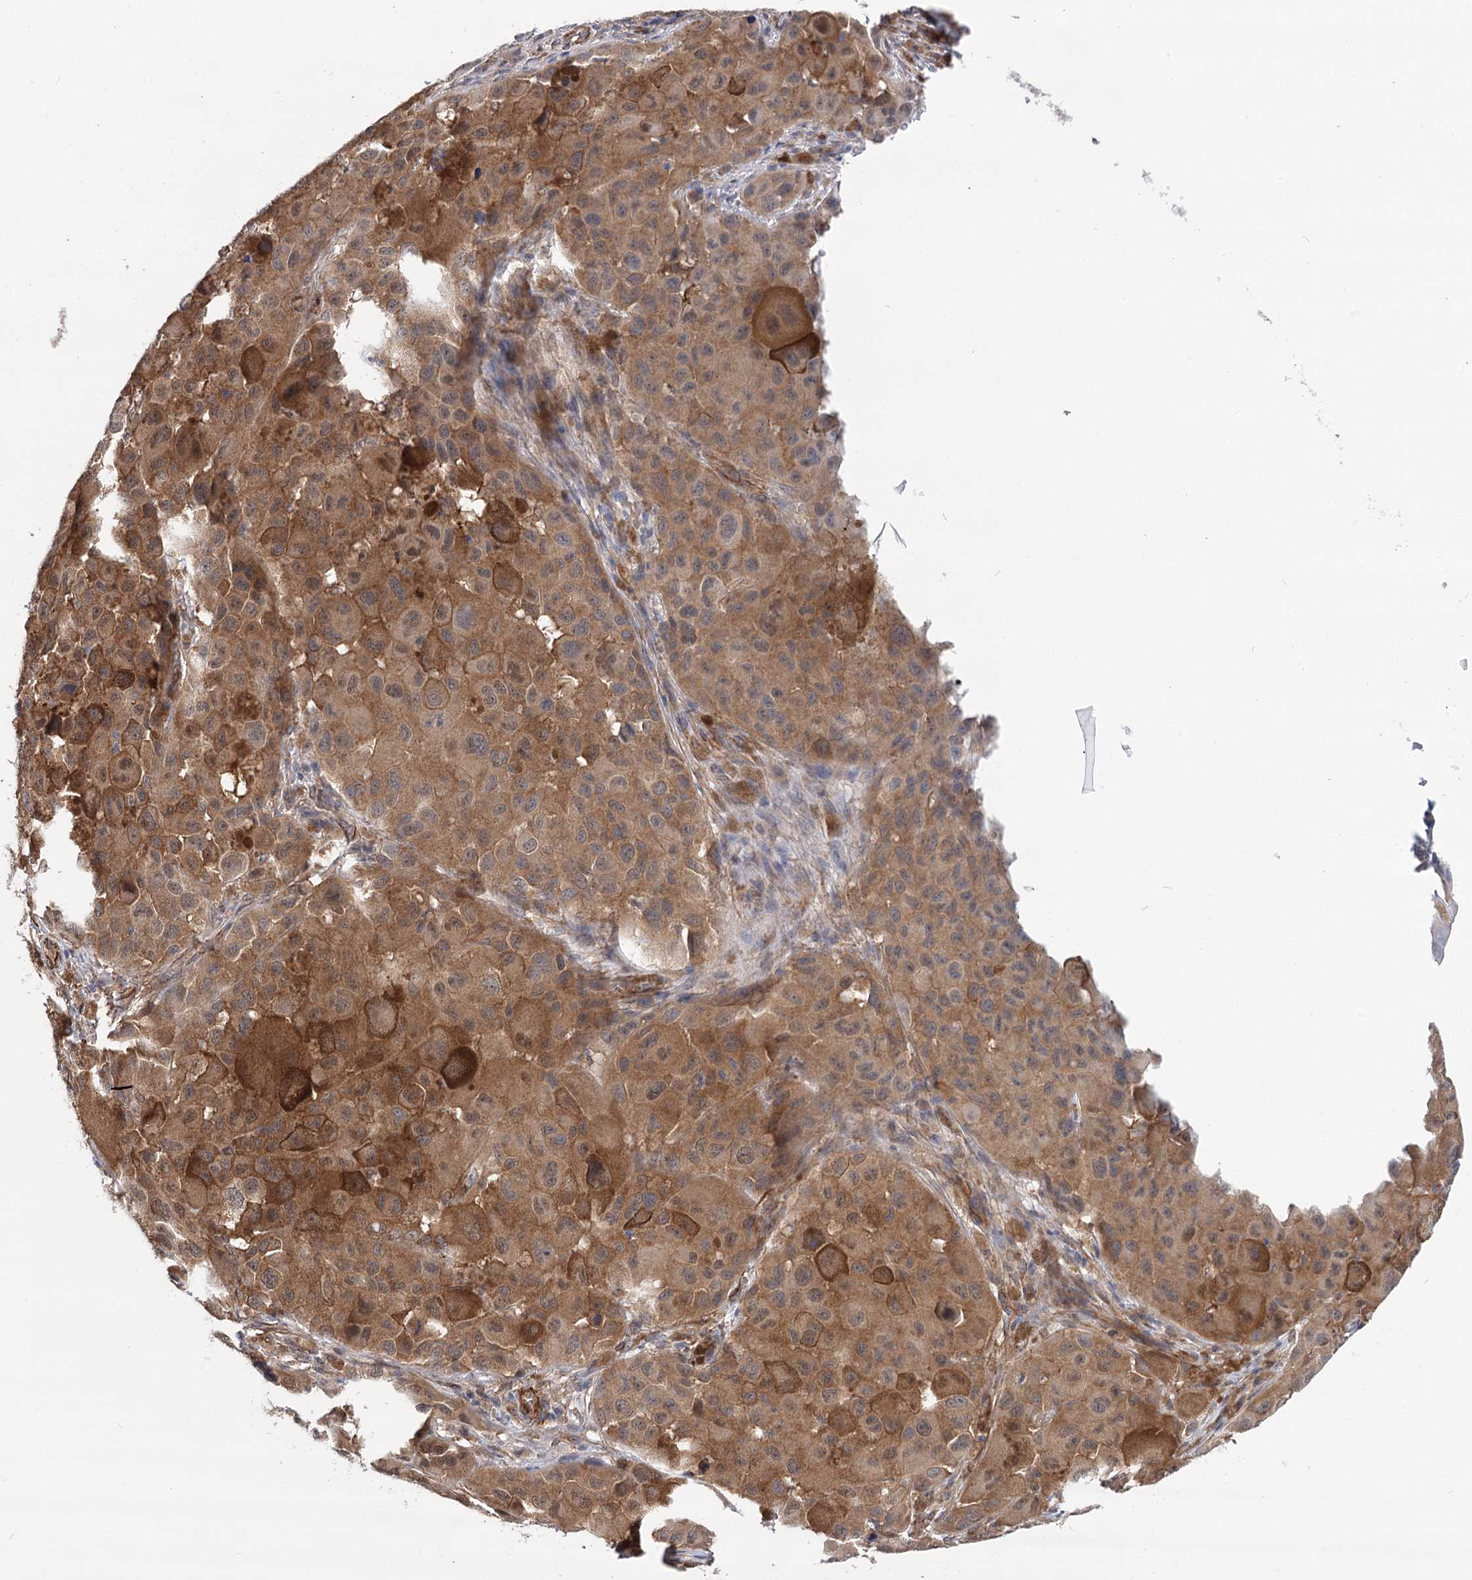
{"staining": {"intensity": "moderate", "quantity": ">75%", "location": "cytoplasmic/membranous"}, "tissue": "melanoma", "cell_type": "Tumor cells", "image_type": "cancer", "snomed": [{"axis": "morphology", "description": "Malignant melanoma, NOS"}, {"axis": "topography", "description": "Skin"}], "caption": "Brown immunohistochemical staining in human melanoma demonstrates moderate cytoplasmic/membranous expression in approximately >75% of tumor cells.", "gene": "PPP2R5B", "patient": {"sex": "male", "age": 96}}